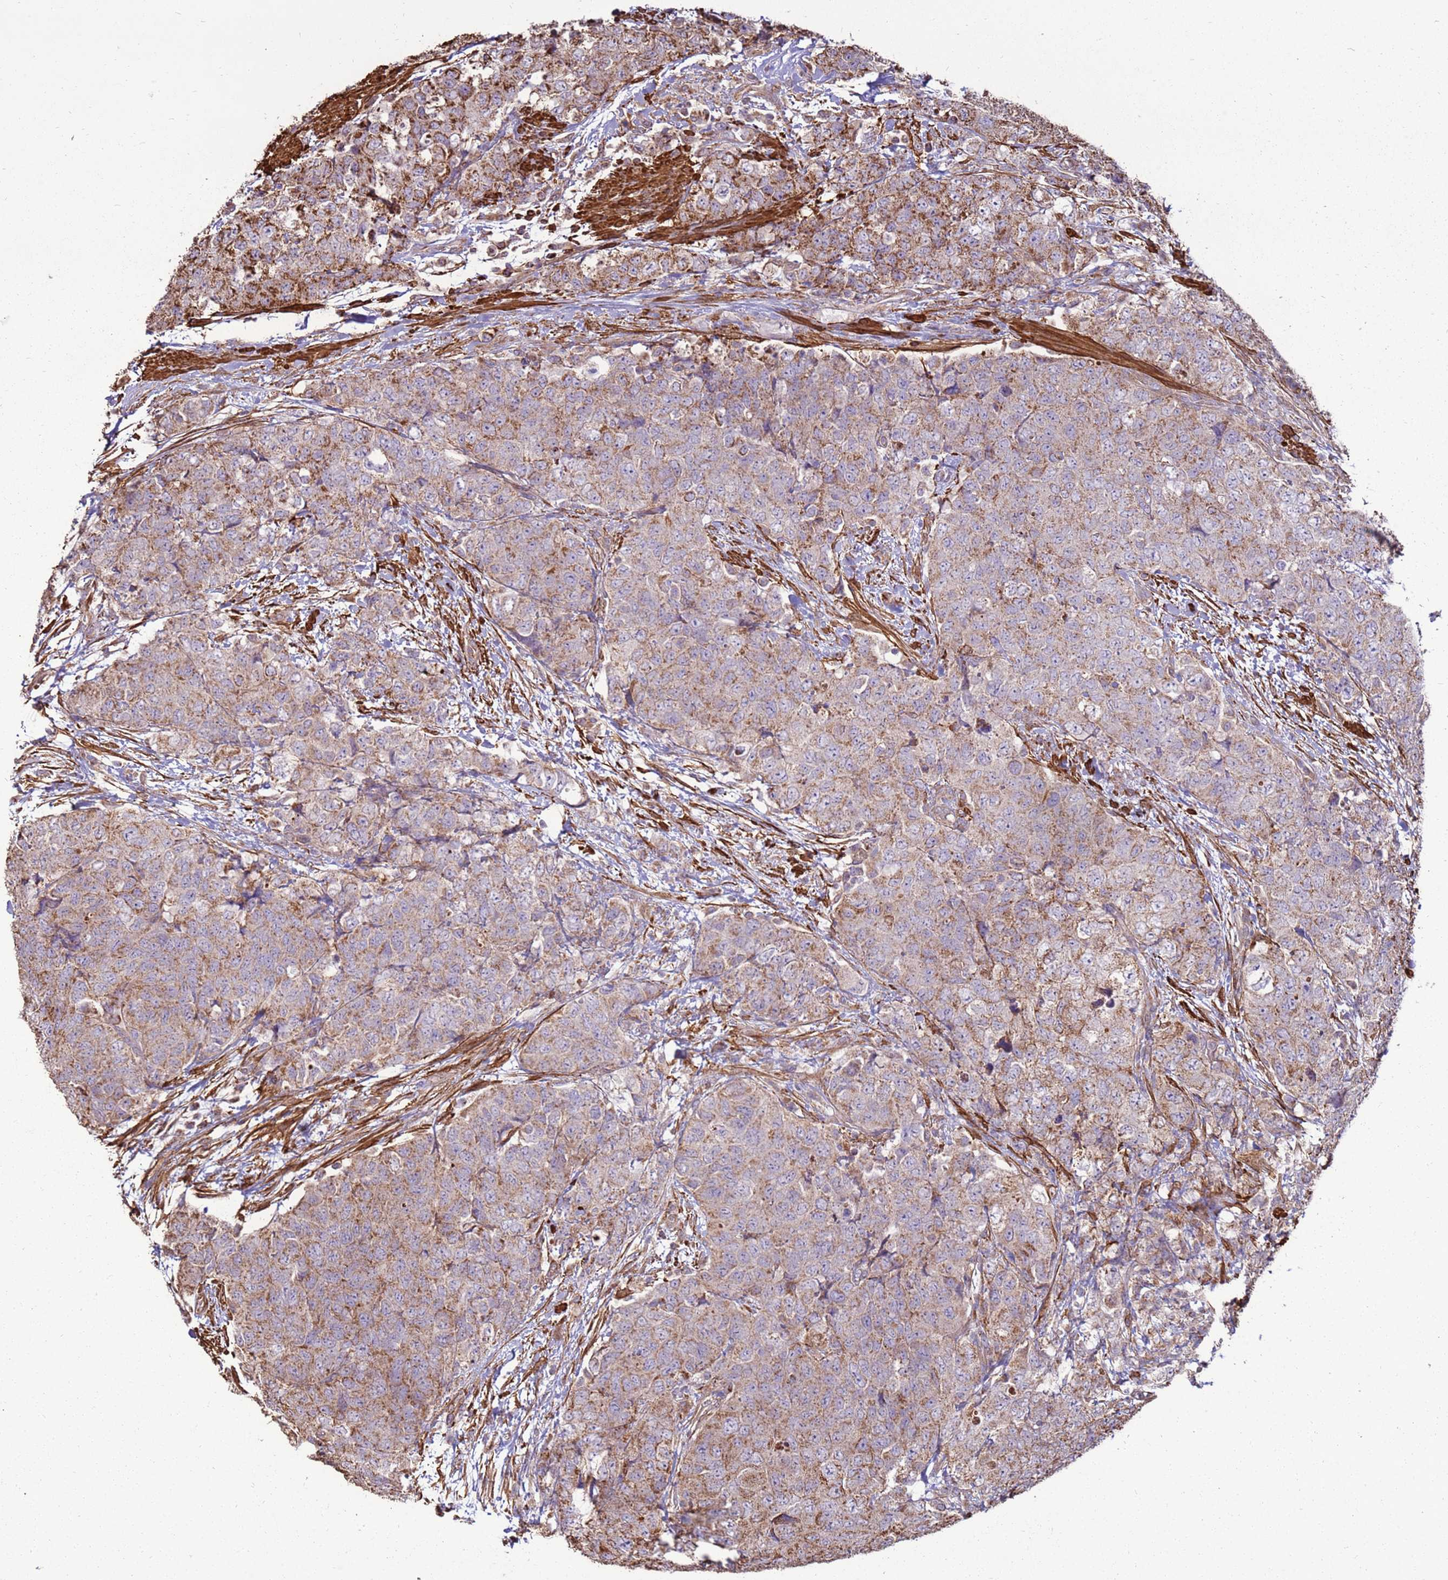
{"staining": {"intensity": "strong", "quantity": "<25%", "location": "cytoplasmic/membranous"}, "tissue": "urothelial cancer", "cell_type": "Tumor cells", "image_type": "cancer", "snomed": [{"axis": "morphology", "description": "Urothelial carcinoma, High grade"}, {"axis": "topography", "description": "Urinary bladder"}], "caption": "Immunohistochemical staining of human urothelial carcinoma (high-grade) exhibits strong cytoplasmic/membranous protein expression in about <25% of tumor cells. (brown staining indicates protein expression, while blue staining denotes nuclei).", "gene": "DDX59", "patient": {"sex": "female", "age": 78}}